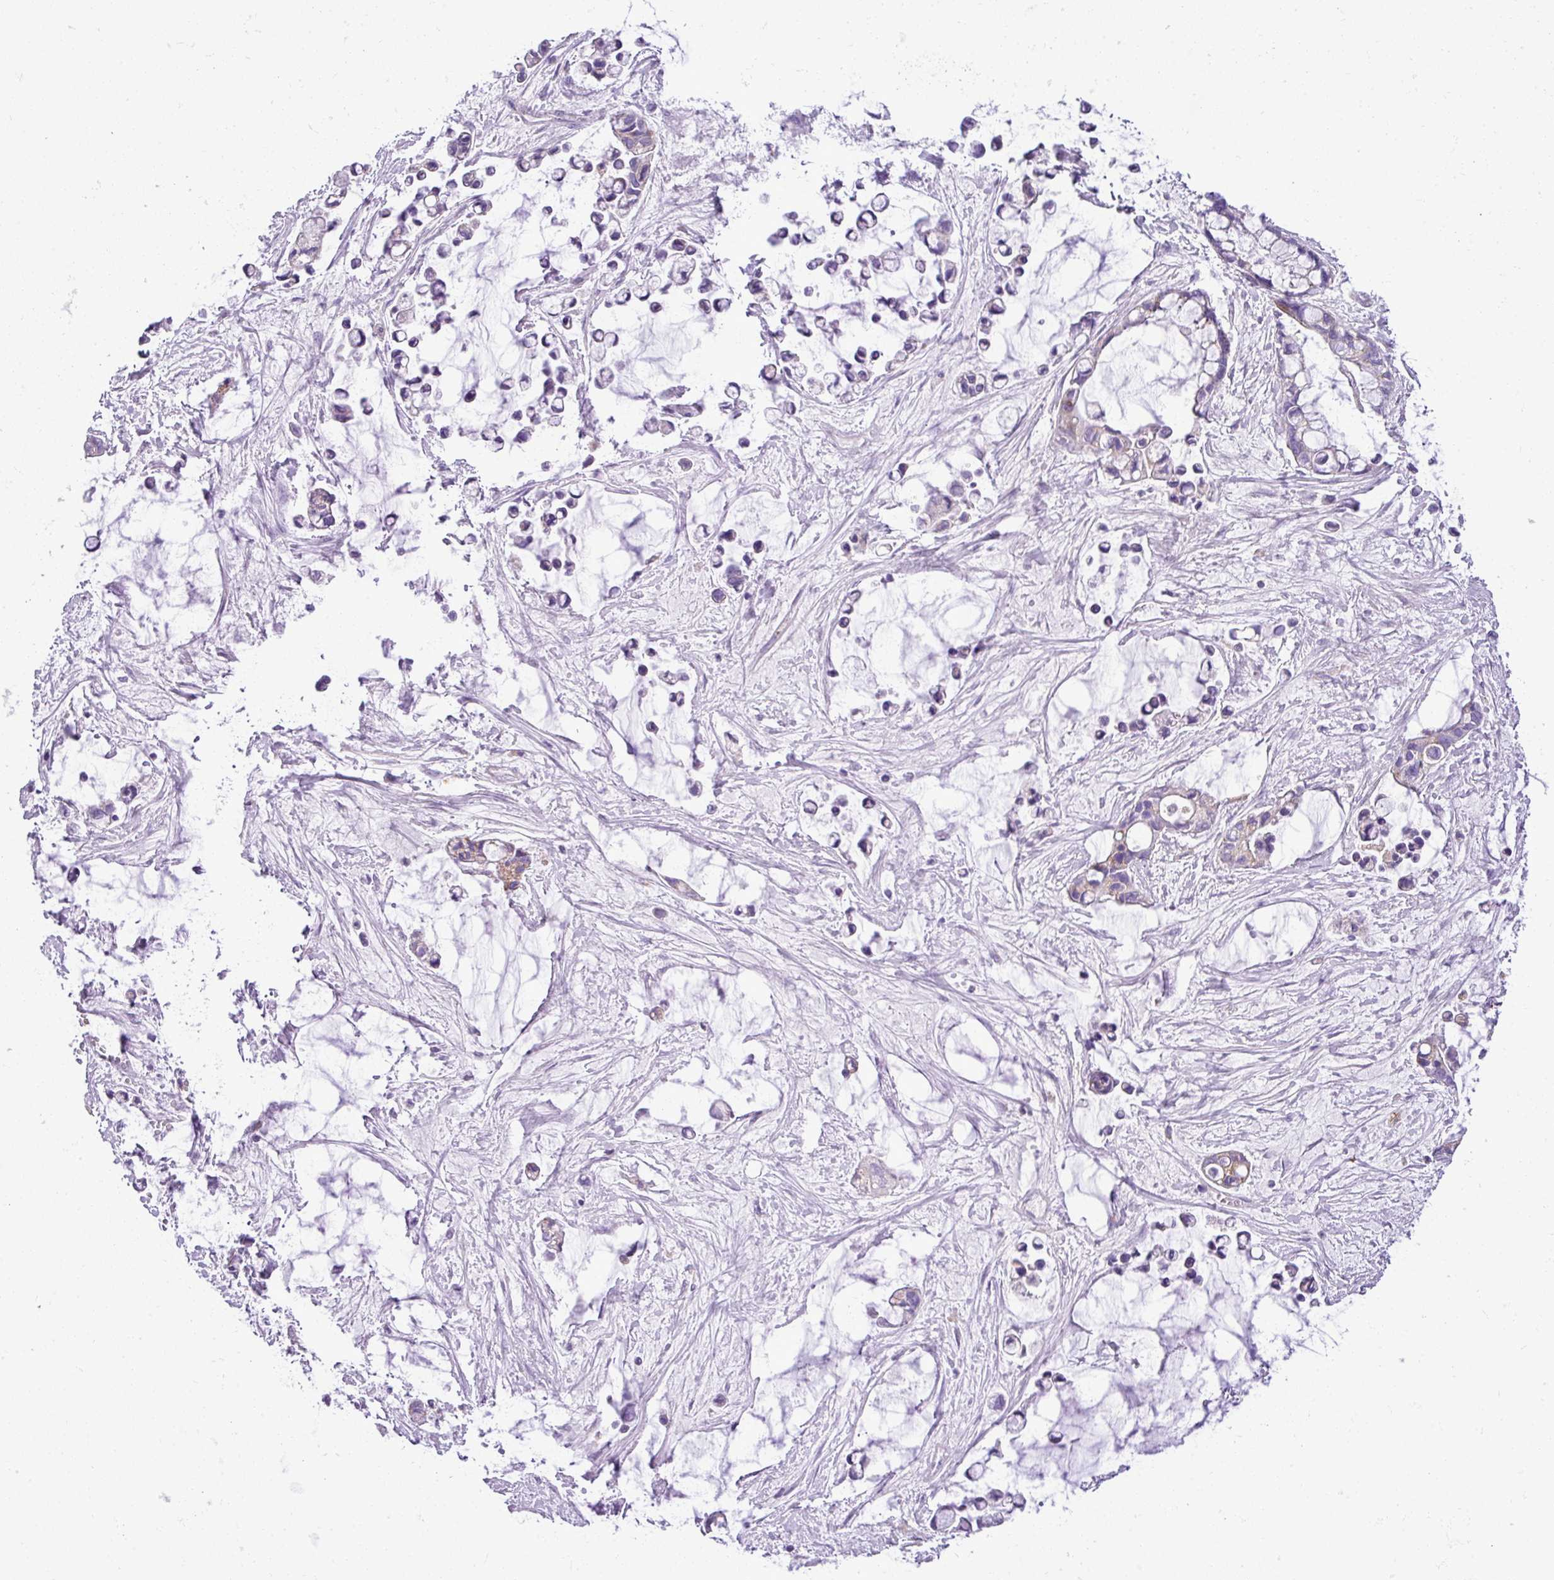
{"staining": {"intensity": "negative", "quantity": "none", "location": "none"}, "tissue": "ovarian cancer", "cell_type": "Tumor cells", "image_type": "cancer", "snomed": [{"axis": "morphology", "description": "Cystadenocarcinoma, mucinous, NOS"}, {"axis": "topography", "description": "Ovary"}], "caption": "This is a micrograph of immunohistochemistry (IHC) staining of mucinous cystadenocarcinoma (ovarian), which shows no staining in tumor cells.", "gene": "PGAP4", "patient": {"sex": "female", "age": 63}}